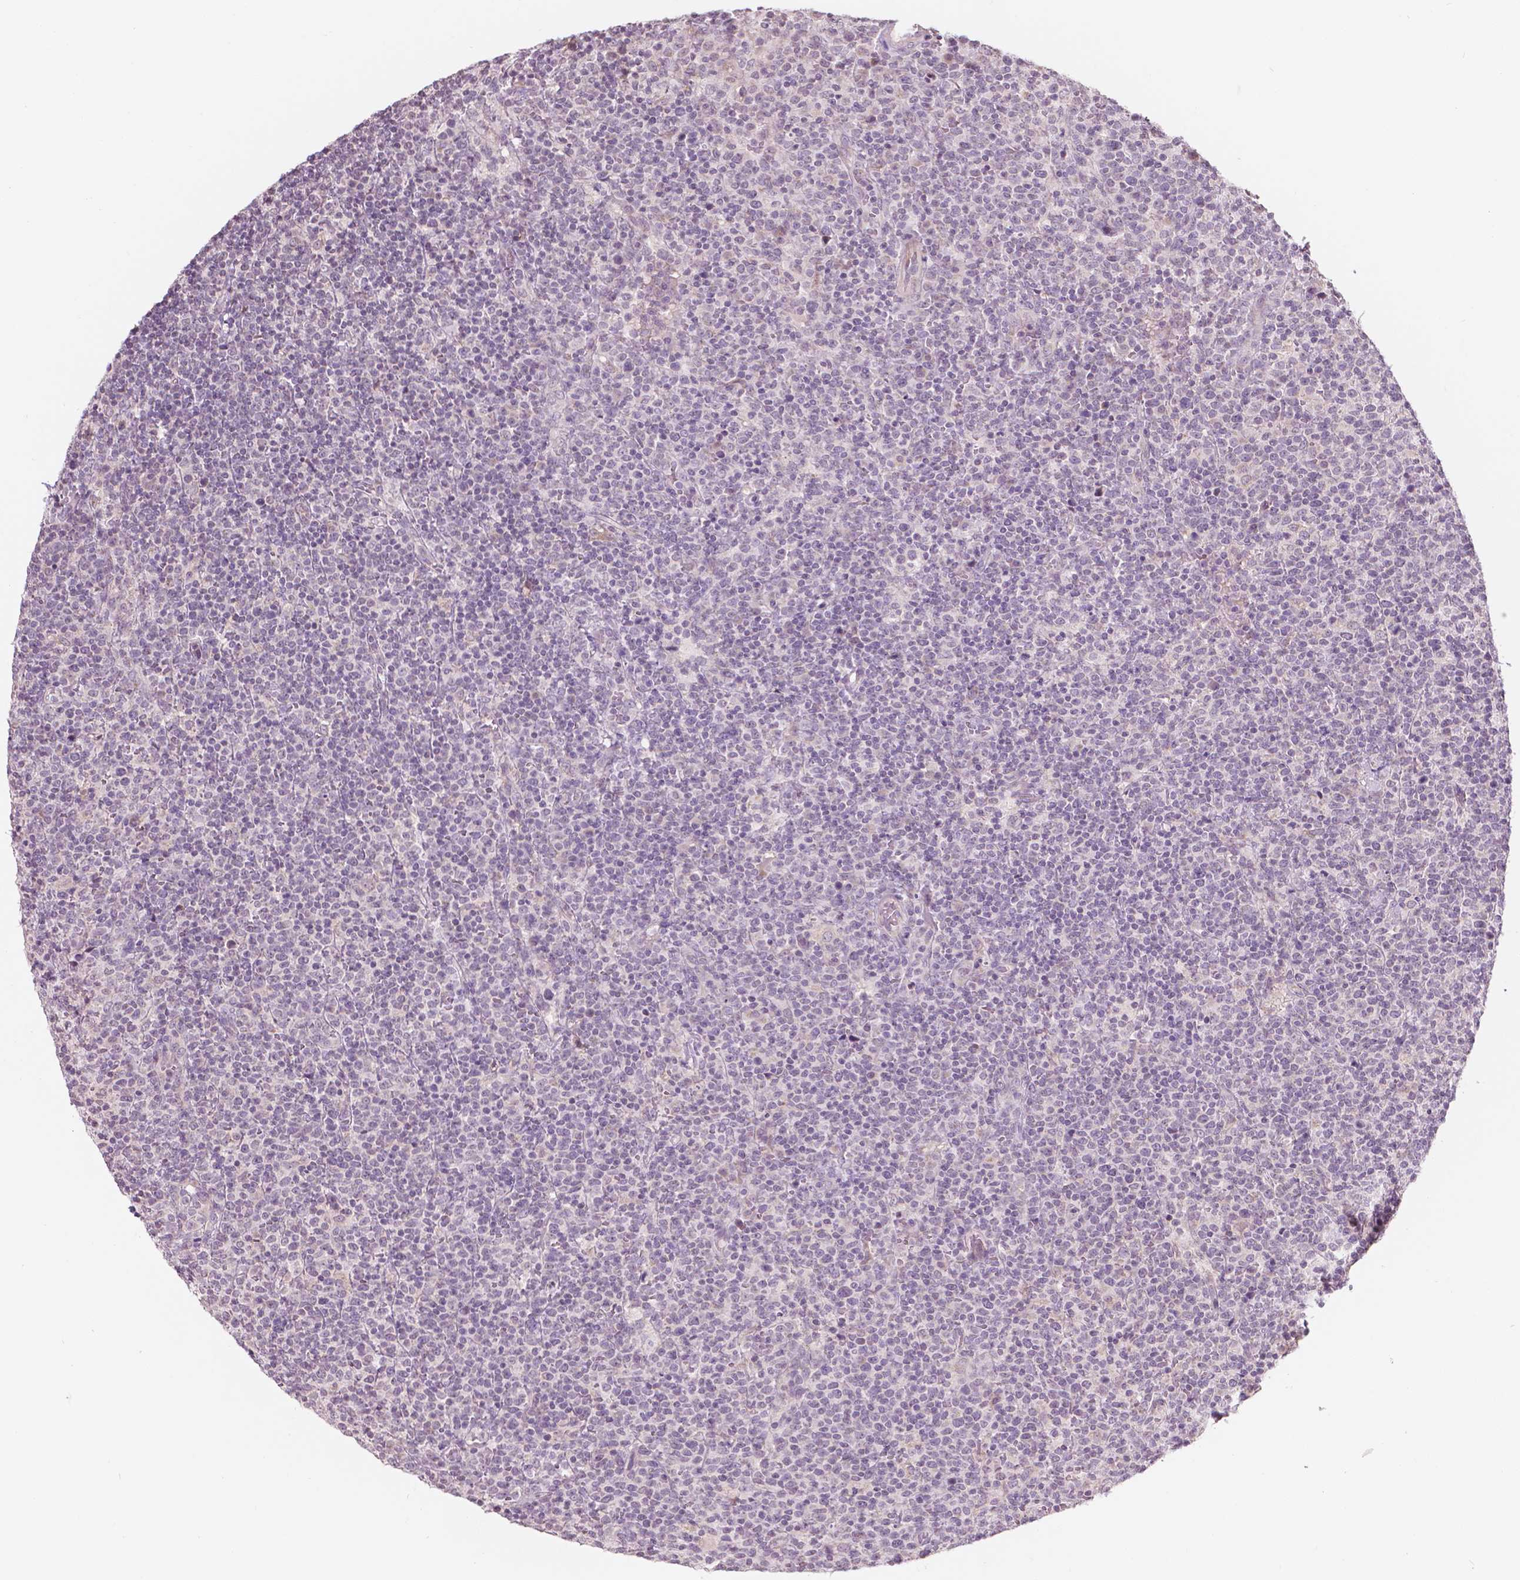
{"staining": {"intensity": "negative", "quantity": "none", "location": "none"}, "tissue": "lymphoma", "cell_type": "Tumor cells", "image_type": "cancer", "snomed": [{"axis": "morphology", "description": "Malignant lymphoma, non-Hodgkin's type, High grade"}, {"axis": "topography", "description": "Lymph node"}], "caption": "Micrograph shows no significant protein staining in tumor cells of lymphoma.", "gene": "NOS1AP", "patient": {"sex": "male", "age": 61}}